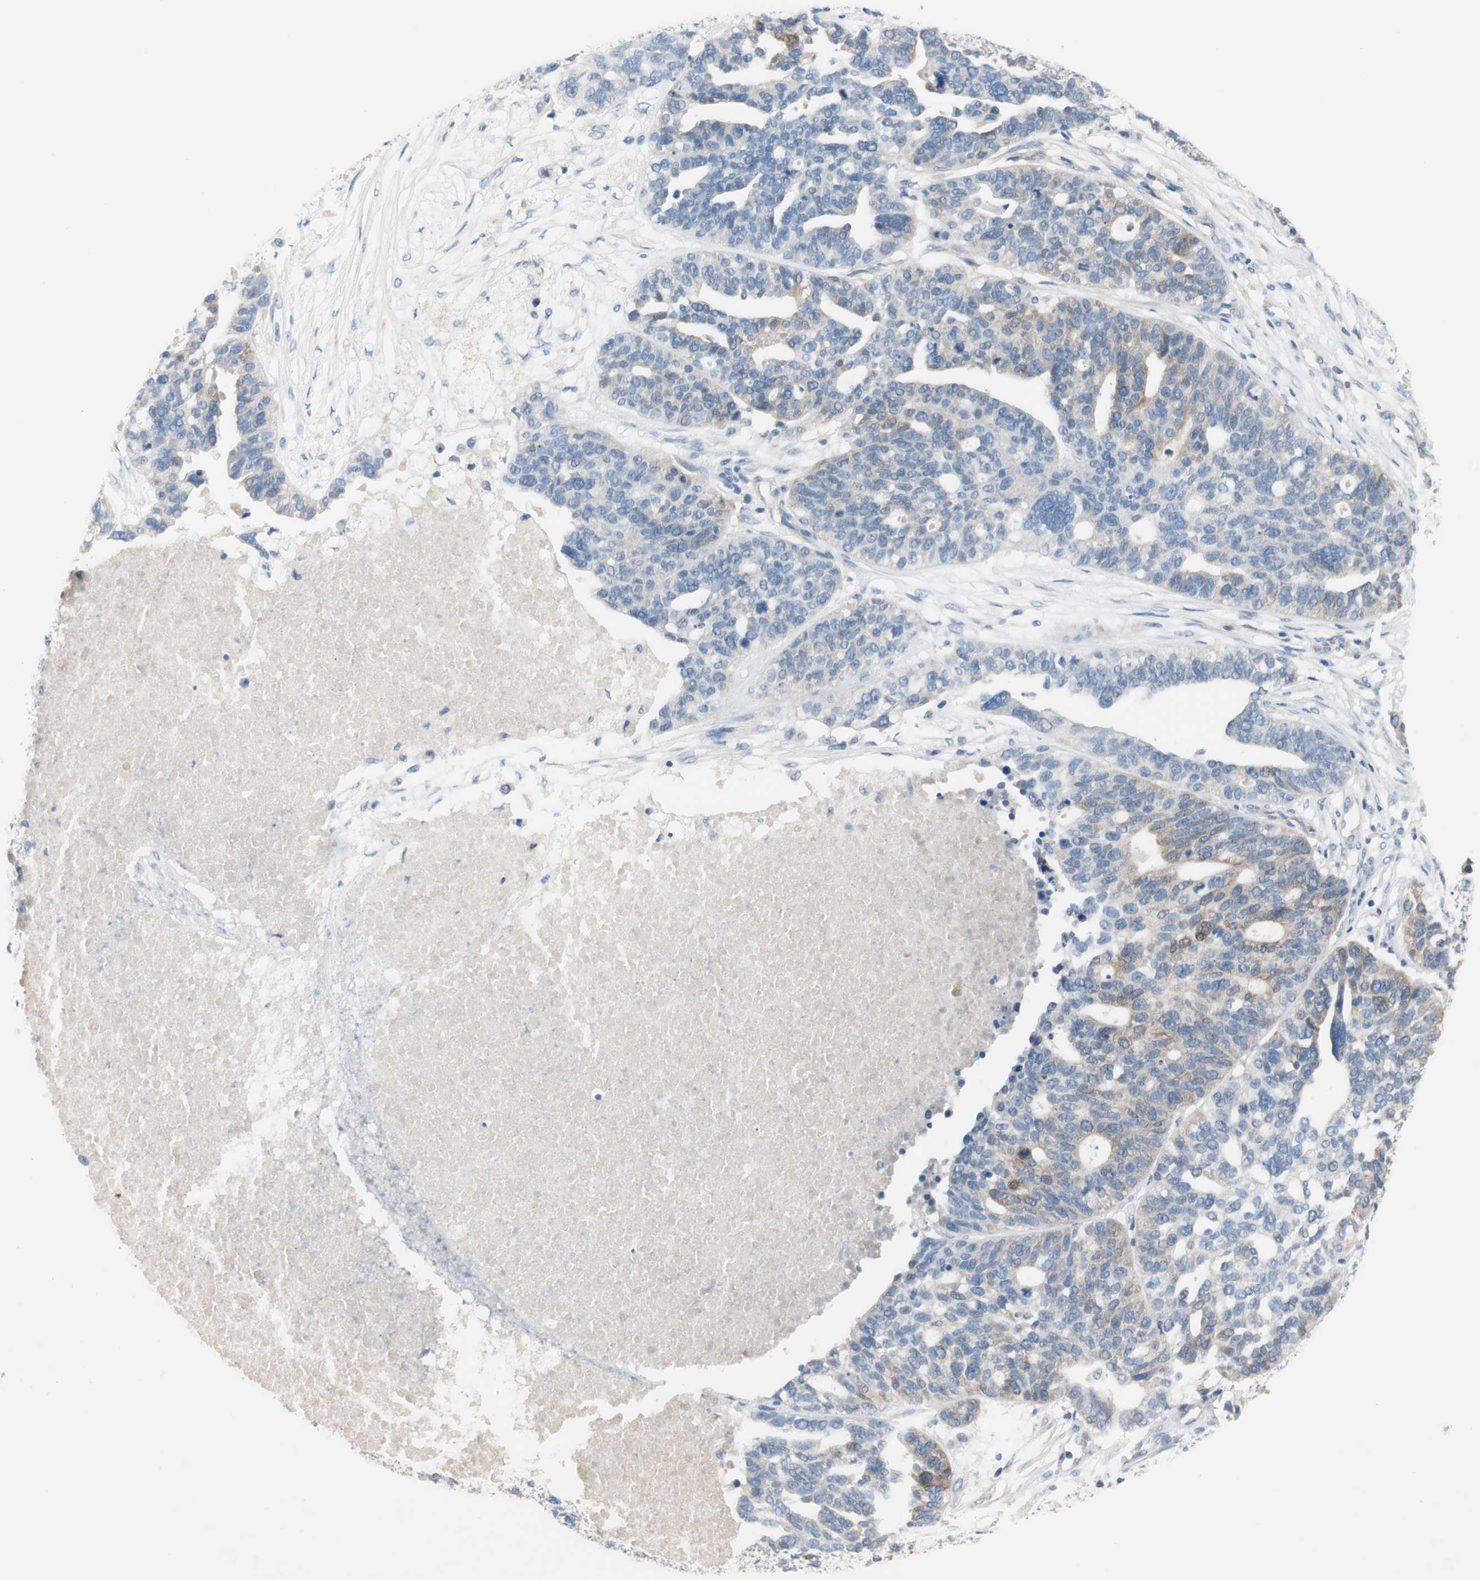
{"staining": {"intensity": "weak", "quantity": "25%-75%", "location": "cytoplasmic/membranous"}, "tissue": "ovarian cancer", "cell_type": "Tumor cells", "image_type": "cancer", "snomed": [{"axis": "morphology", "description": "Cystadenocarcinoma, serous, NOS"}, {"axis": "topography", "description": "Ovary"}], "caption": "The immunohistochemical stain labels weak cytoplasmic/membranous staining in tumor cells of serous cystadenocarcinoma (ovarian) tissue.", "gene": "FDFT1", "patient": {"sex": "female", "age": 59}}